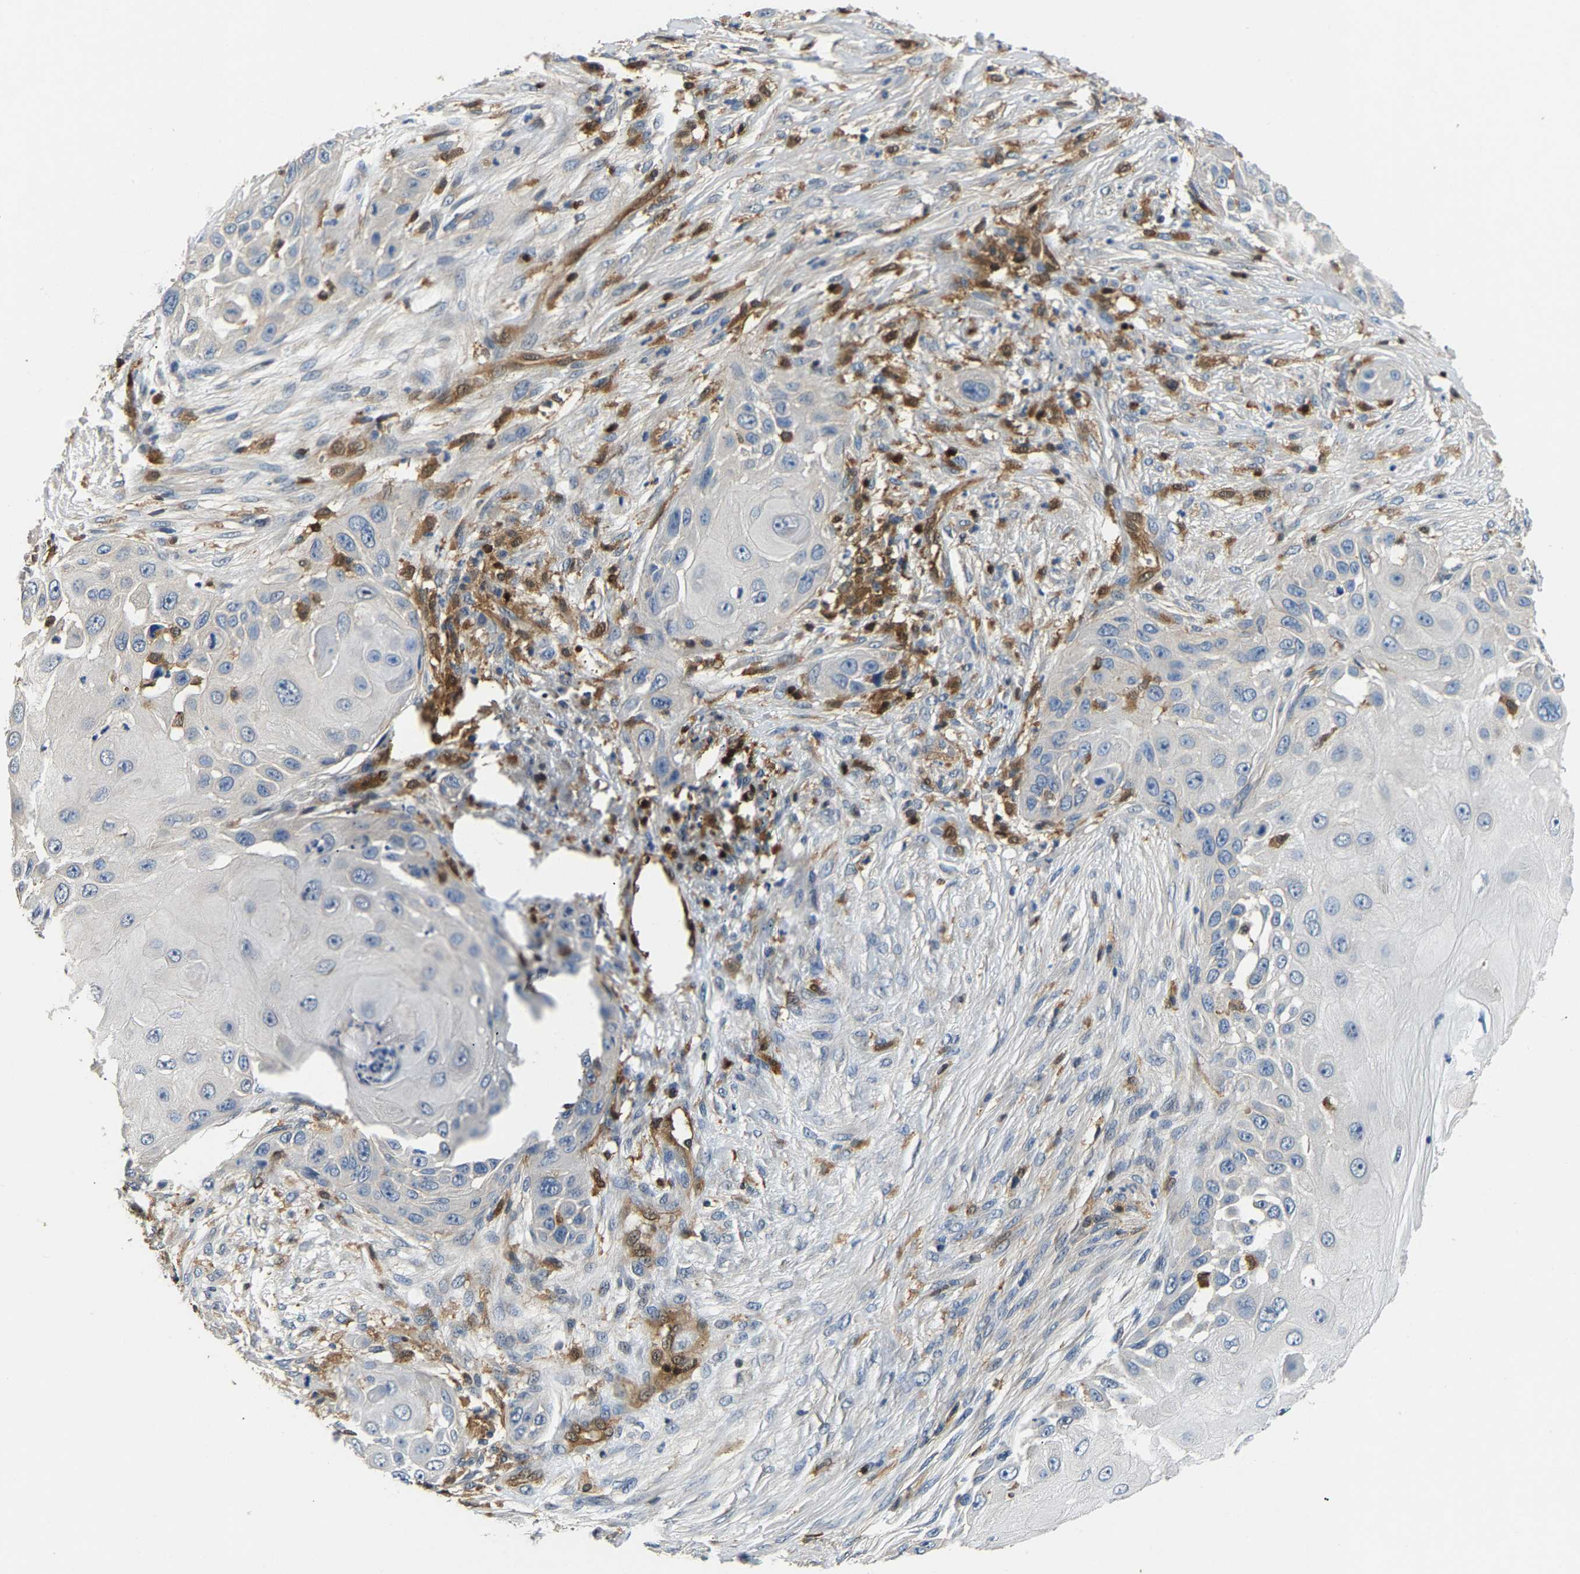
{"staining": {"intensity": "negative", "quantity": "none", "location": "none"}, "tissue": "skin cancer", "cell_type": "Tumor cells", "image_type": "cancer", "snomed": [{"axis": "morphology", "description": "Squamous cell carcinoma, NOS"}, {"axis": "topography", "description": "Skin"}], "caption": "A histopathology image of skin cancer stained for a protein shows no brown staining in tumor cells.", "gene": "GIMAP7", "patient": {"sex": "female", "age": 44}}